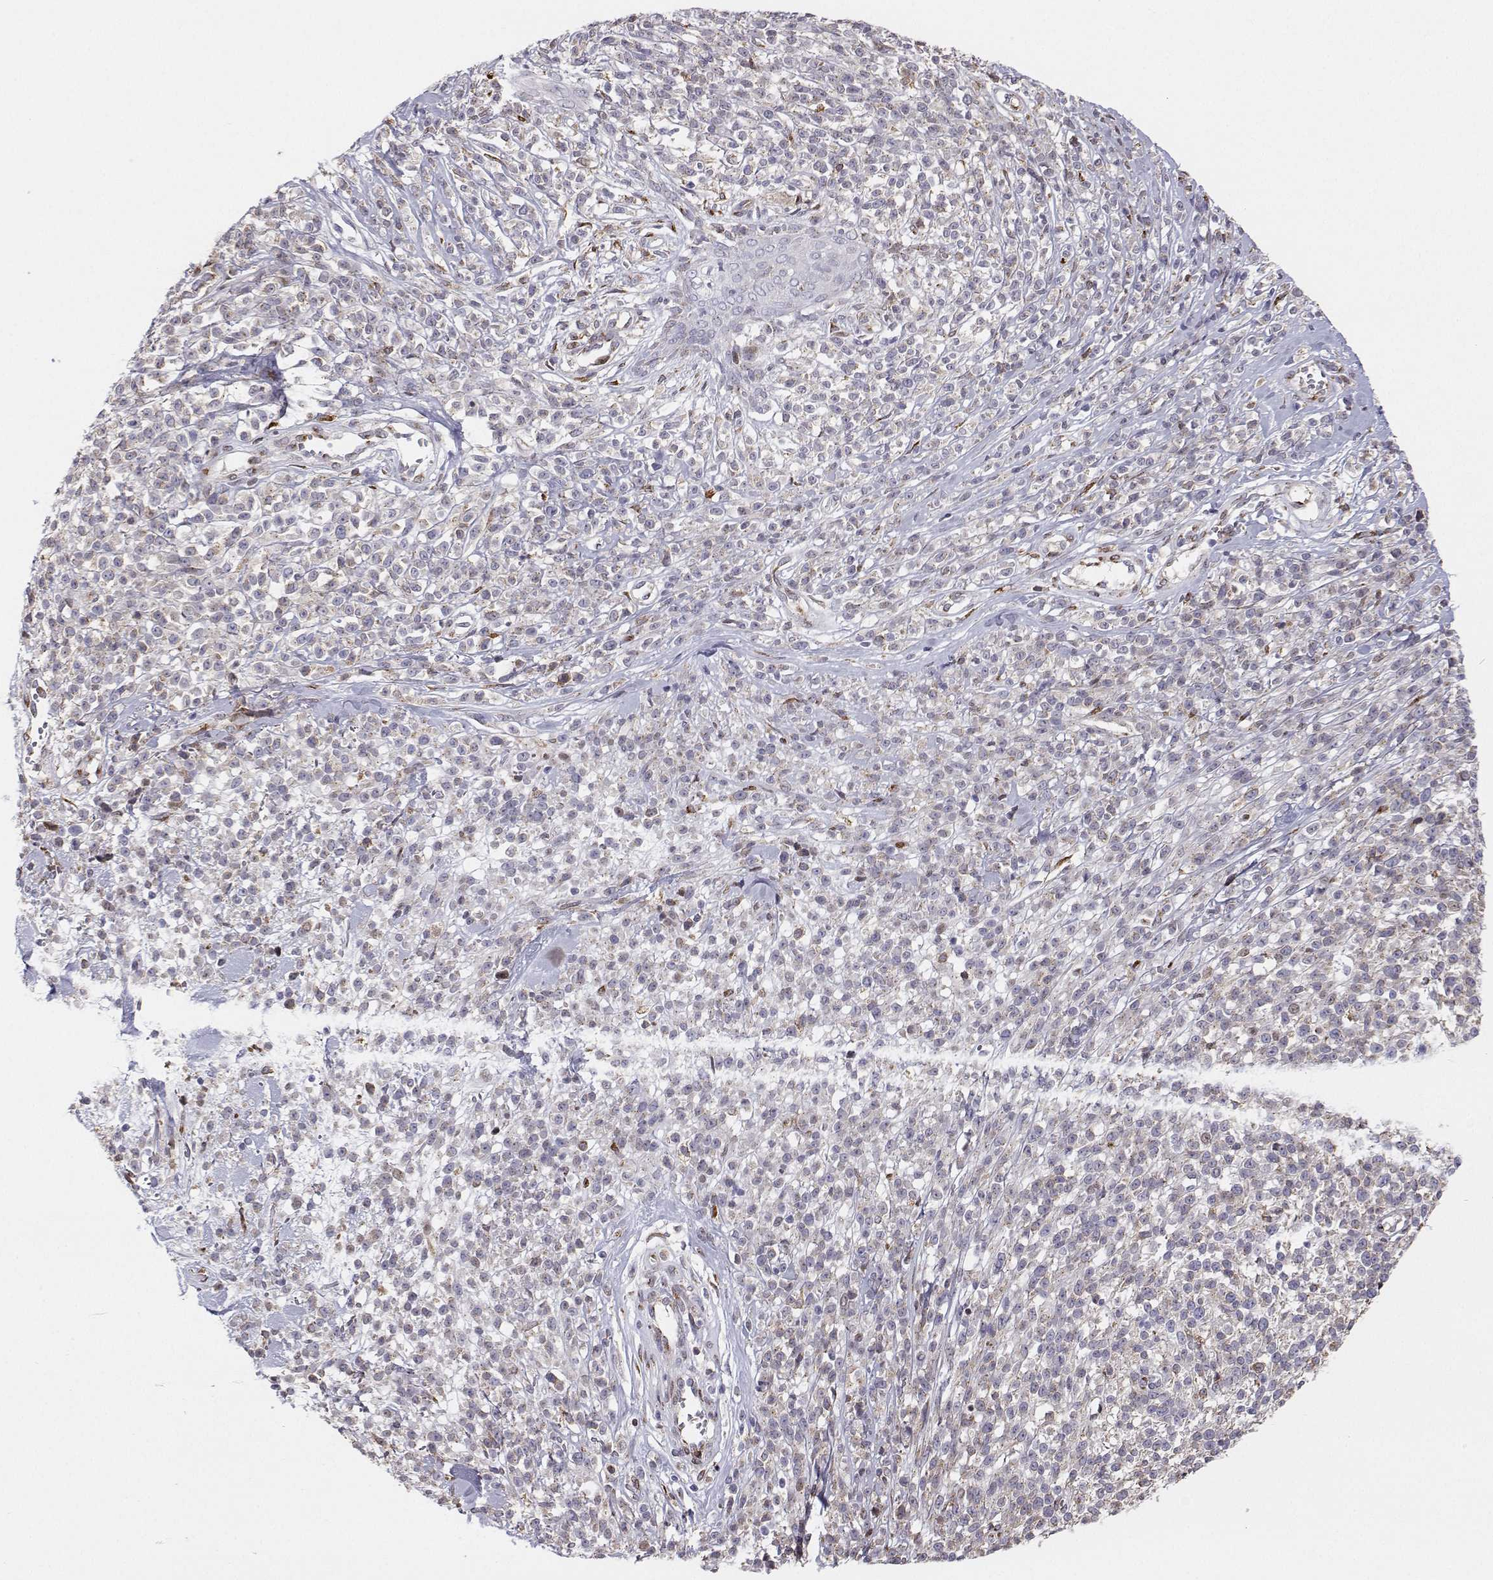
{"staining": {"intensity": "negative", "quantity": "none", "location": "none"}, "tissue": "melanoma", "cell_type": "Tumor cells", "image_type": "cancer", "snomed": [{"axis": "morphology", "description": "Malignant melanoma, NOS"}, {"axis": "topography", "description": "Skin"}, {"axis": "topography", "description": "Skin of trunk"}], "caption": "A high-resolution photomicrograph shows immunohistochemistry (IHC) staining of melanoma, which shows no significant expression in tumor cells.", "gene": "STARD13", "patient": {"sex": "male", "age": 74}}